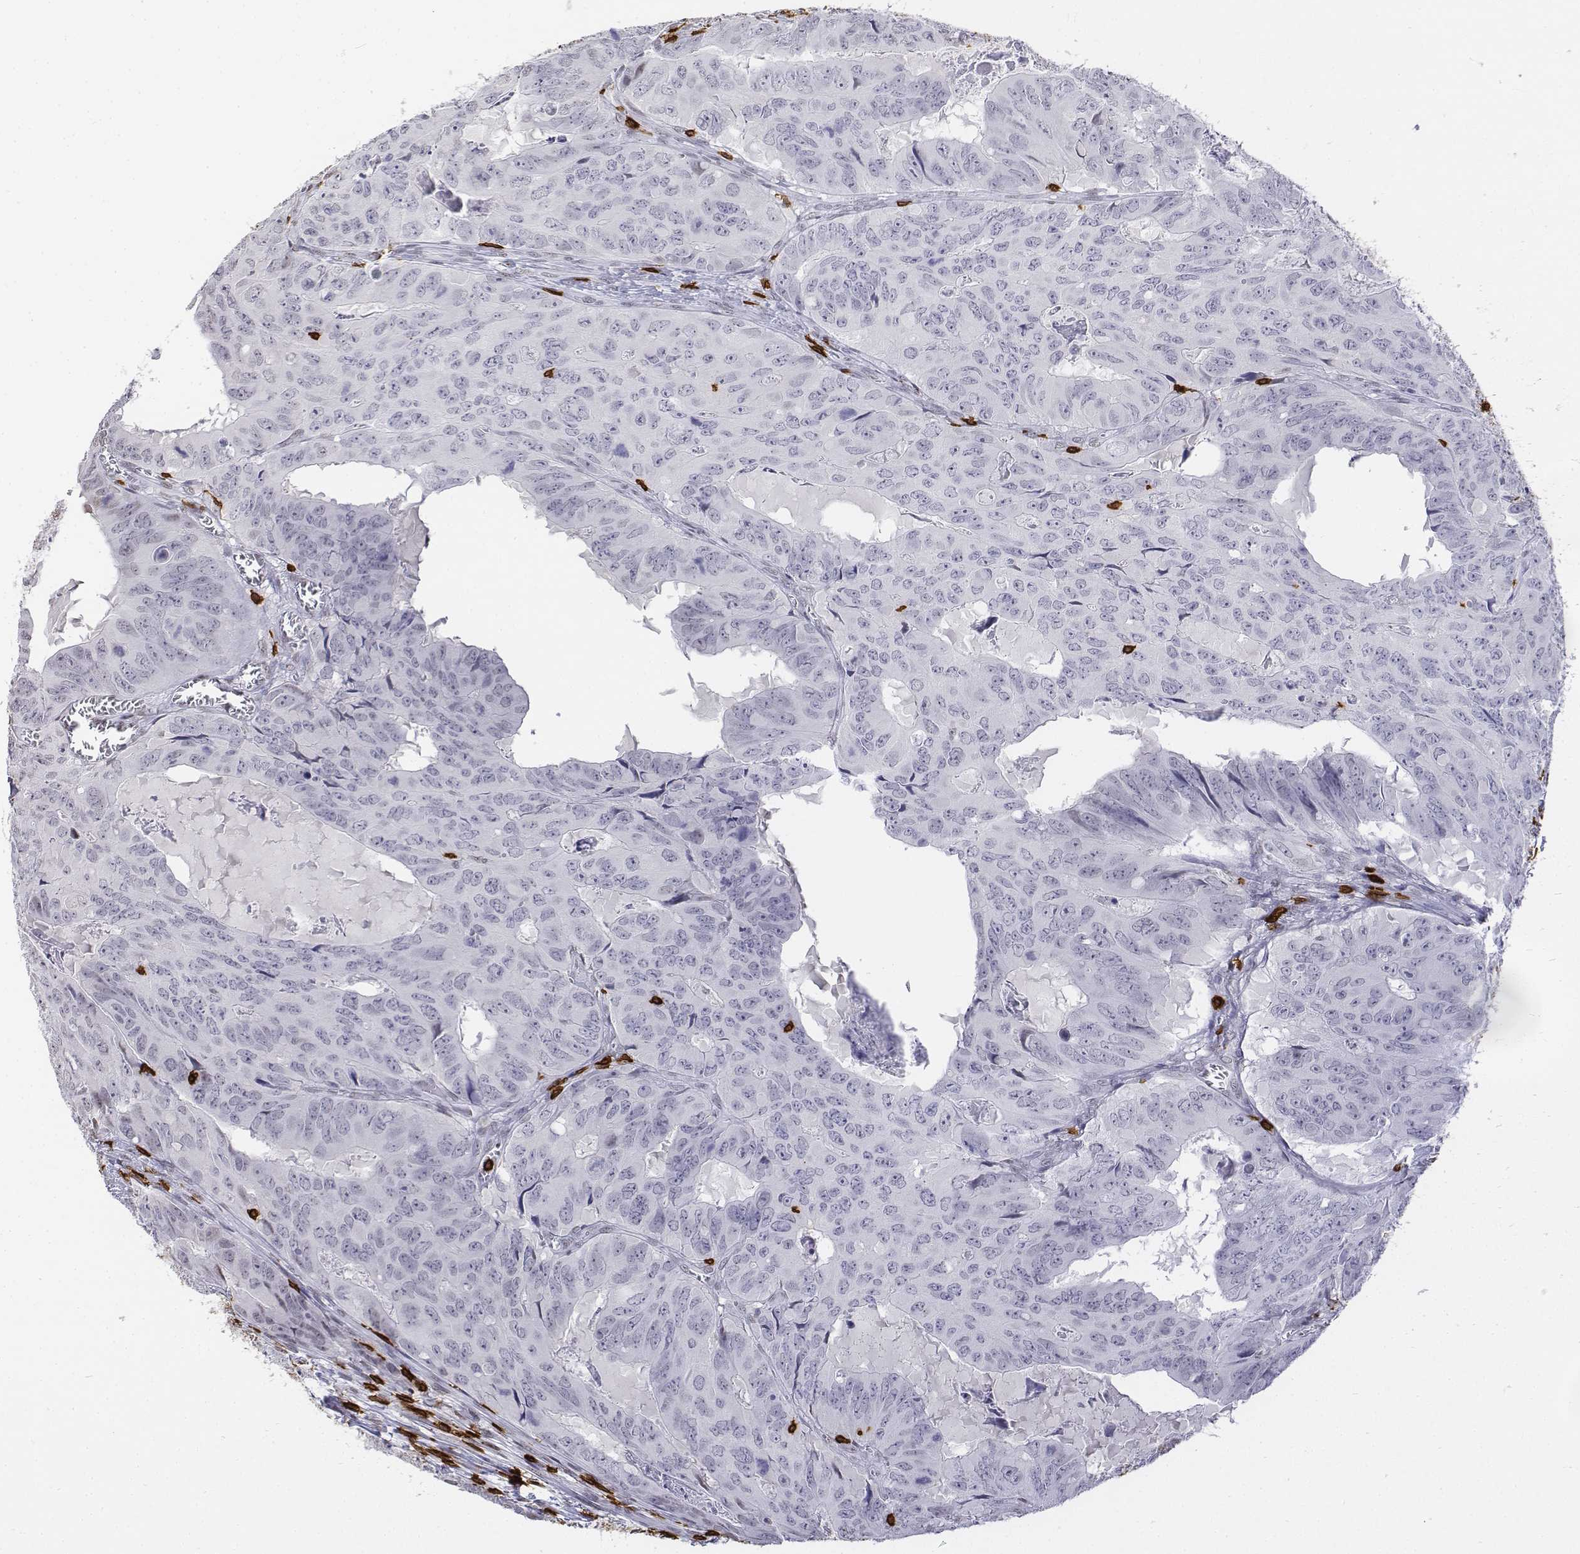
{"staining": {"intensity": "negative", "quantity": "none", "location": "none"}, "tissue": "colorectal cancer", "cell_type": "Tumor cells", "image_type": "cancer", "snomed": [{"axis": "morphology", "description": "Adenocarcinoma, NOS"}, {"axis": "topography", "description": "Colon"}], "caption": "The photomicrograph reveals no staining of tumor cells in colorectal cancer (adenocarcinoma).", "gene": "CD3E", "patient": {"sex": "male", "age": 79}}